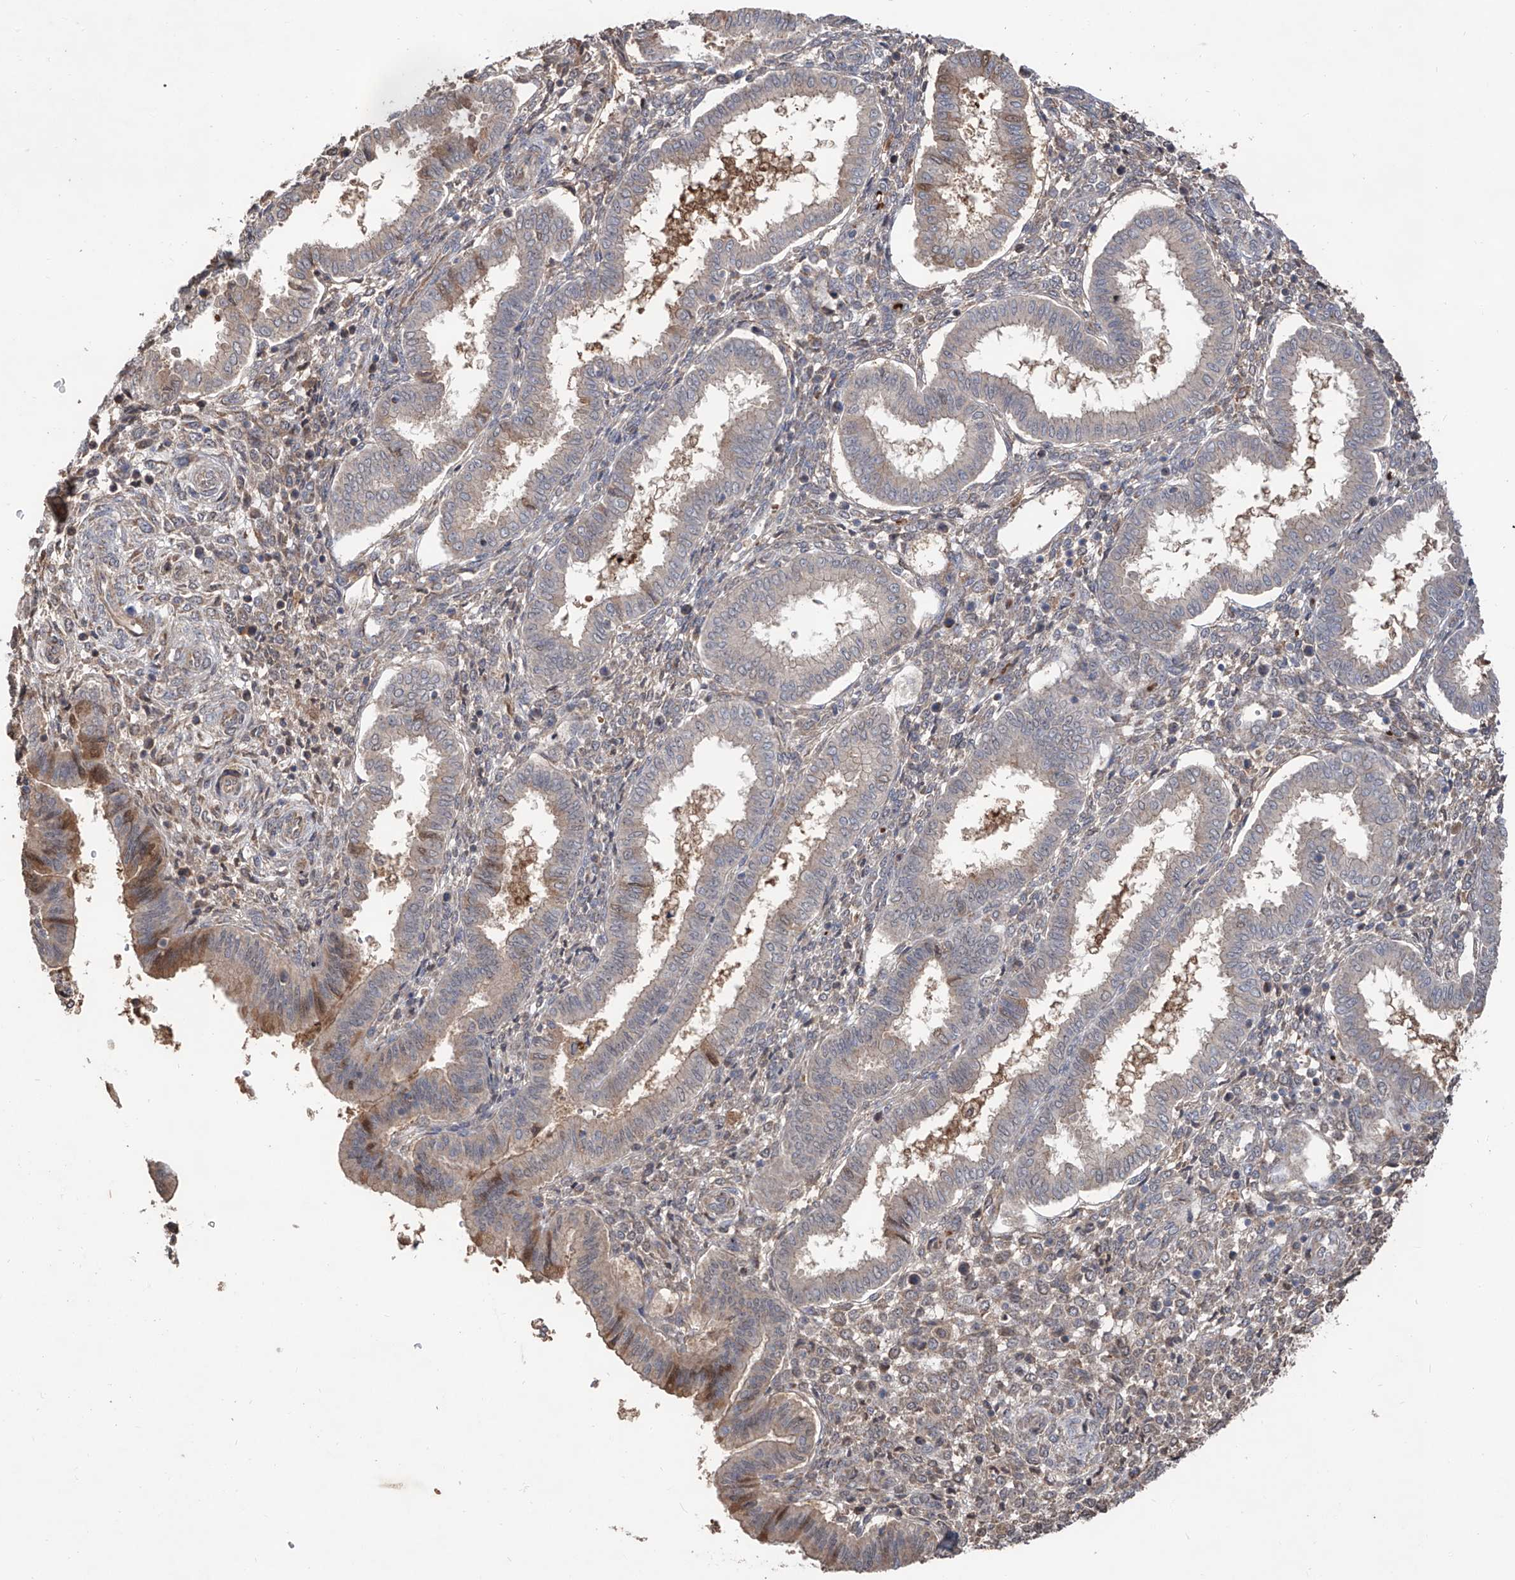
{"staining": {"intensity": "weak", "quantity": "25%-75%", "location": "cytoplasmic/membranous"}, "tissue": "endometrium", "cell_type": "Cells in endometrial stroma", "image_type": "normal", "snomed": [{"axis": "morphology", "description": "Normal tissue, NOS"}, {"axis": "topography", "description": "Endometrium"}], "caption": "Cells in endometrial stroma reveal weak cytoplasmic/membranous positivity in about 25%-75% of cells in normal endometrium.", "gene": "EDN1", "patient": {"sex": "female", "age": 24}}